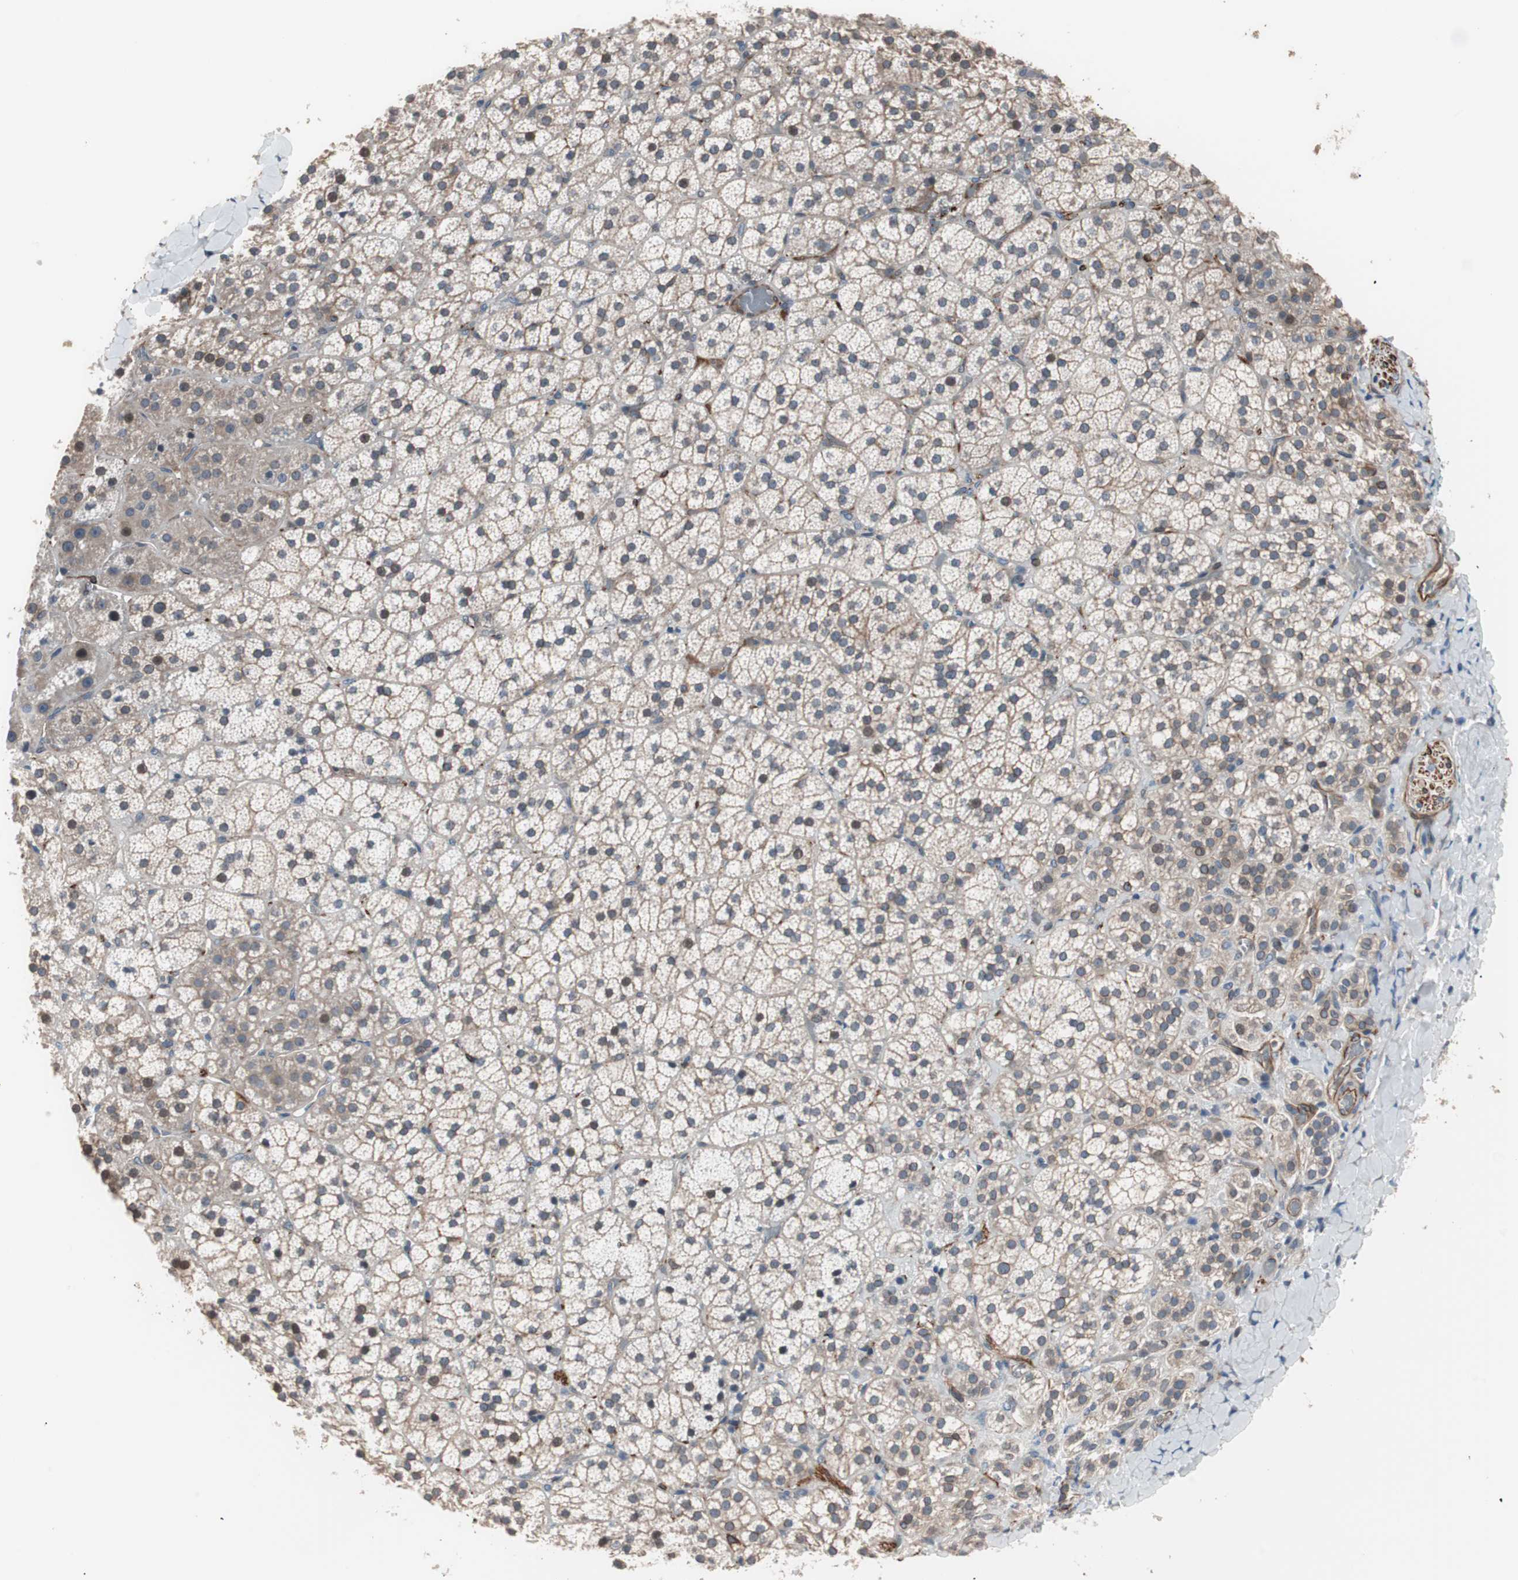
{"staining": {"intensity": "weak", "quantity": "25%-75%", "location": "cytoplasmic/membranous"}, "tissue": "adrenal gland", "cell_type": "Glandular cells", "image_type": "normal", "snomed": [{"axis": "morphology", "description": "Normal tissue, NOS"}, {"axis": "topography", "description": "Adrenal gland"}], "caption": "The image displays staining of unremarkable adrenal gland, revealing weak cytoplasmic/membranous protein expression (brown color) within glandular cells.", "gene": "SMG1", "patient": {"sex": "female", "age": 44}}